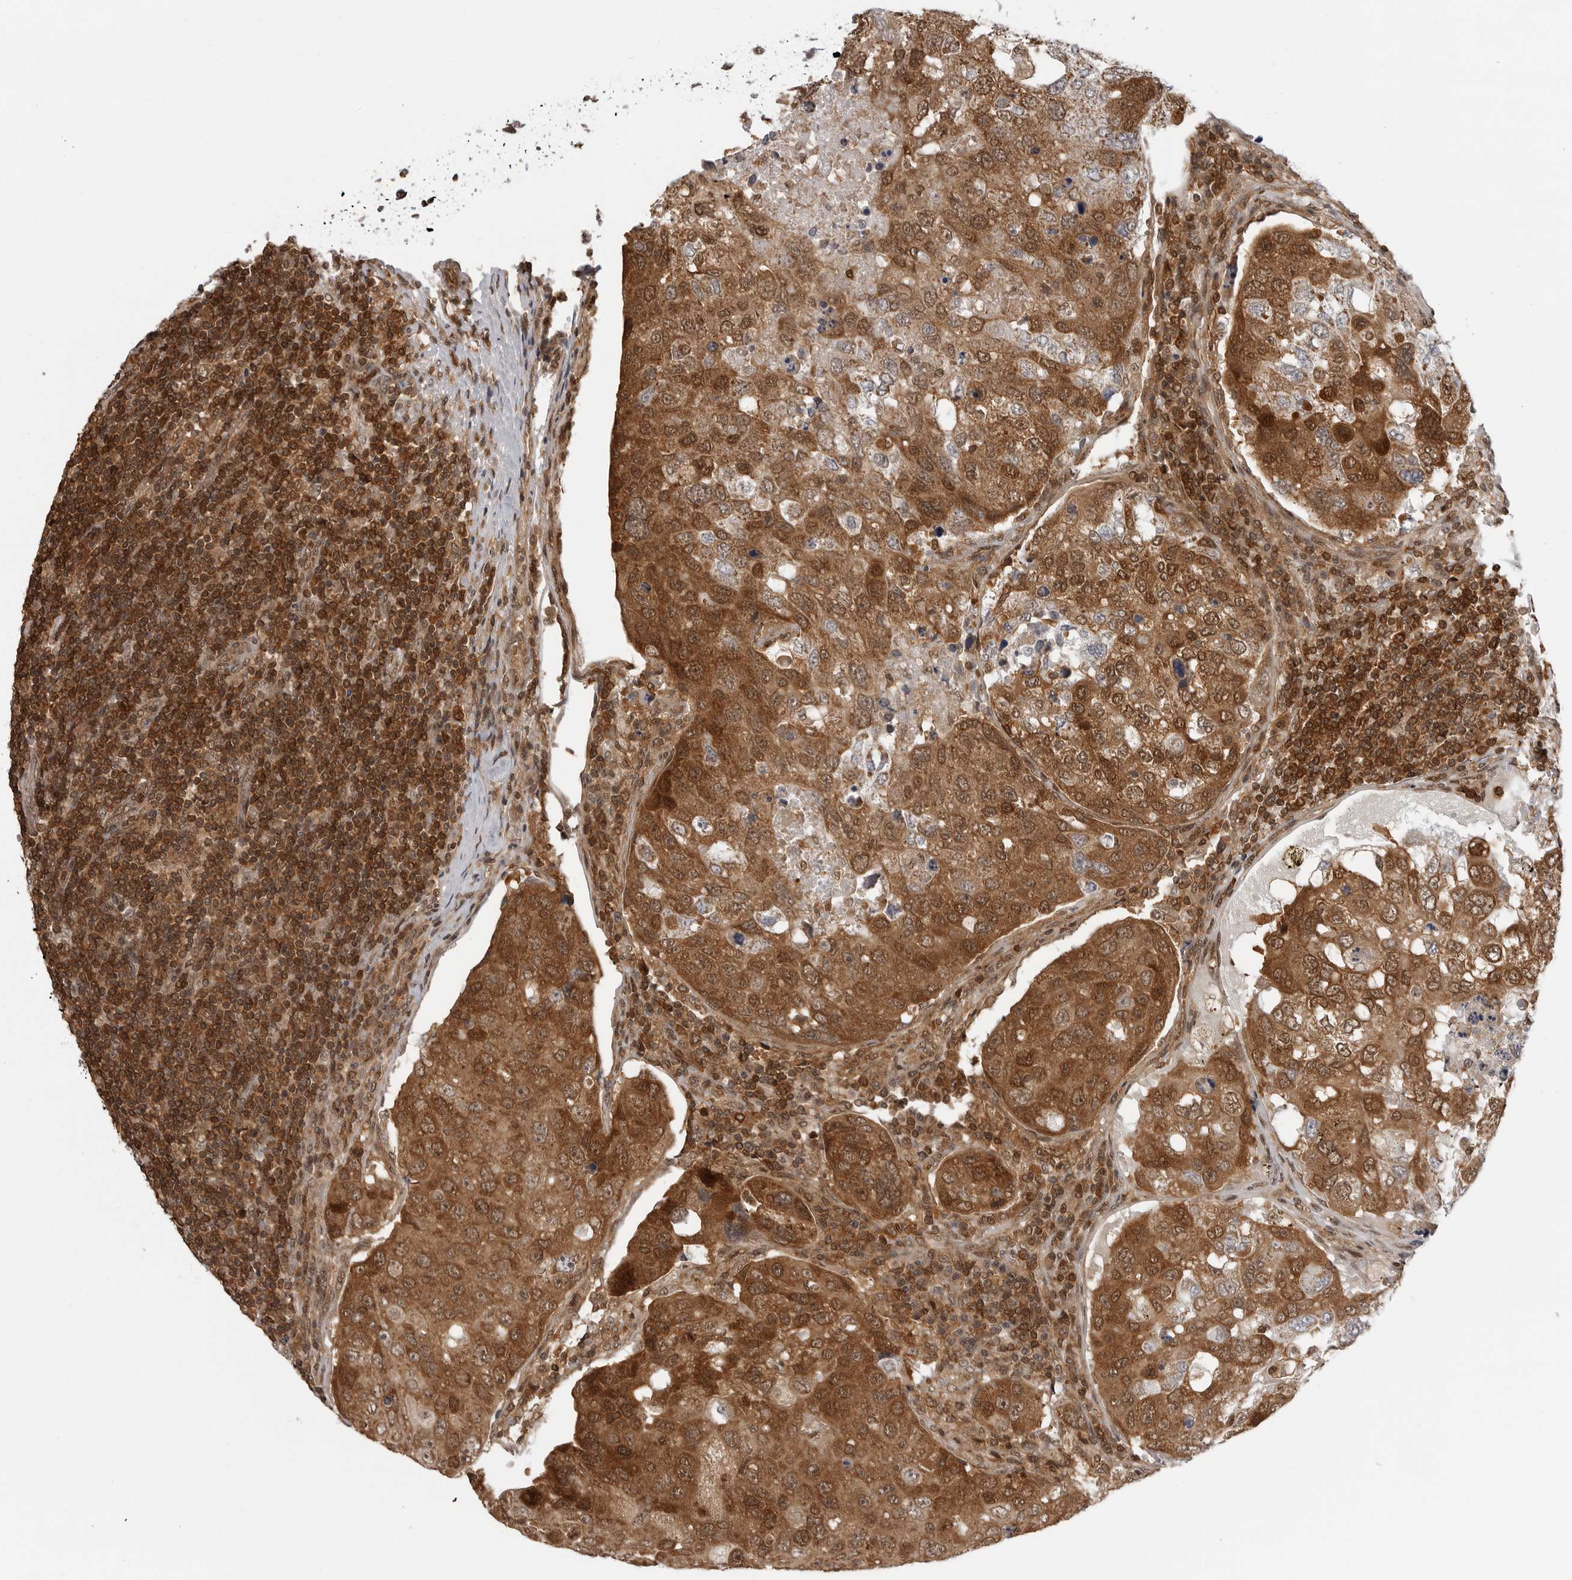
{"staining": {"intensity": "strong", "quantity": ">75%", "location": "cytoplasmic/membranous,nuclear"}, "tissue": "urothelial cancer", "cell_type": "Tumor cells", "image_type": "cancer", "snomed": [{"axis": "morphology", "description": "Urothelial carcinoma, High grade"}, {"axis": "topography", "description": "Lymph node"}, {"axis": "topography", "description": "Urinary bladder"}], "caption": "High-grade urothelial carcinoma stained with immunohistochemistry (IHC) reveals strong cytoplasmic/membranous and nuclear expression in about >75% of tumor cells.", "gene": "SZRD1", "patient": {"sex": "male", "age": 51}}